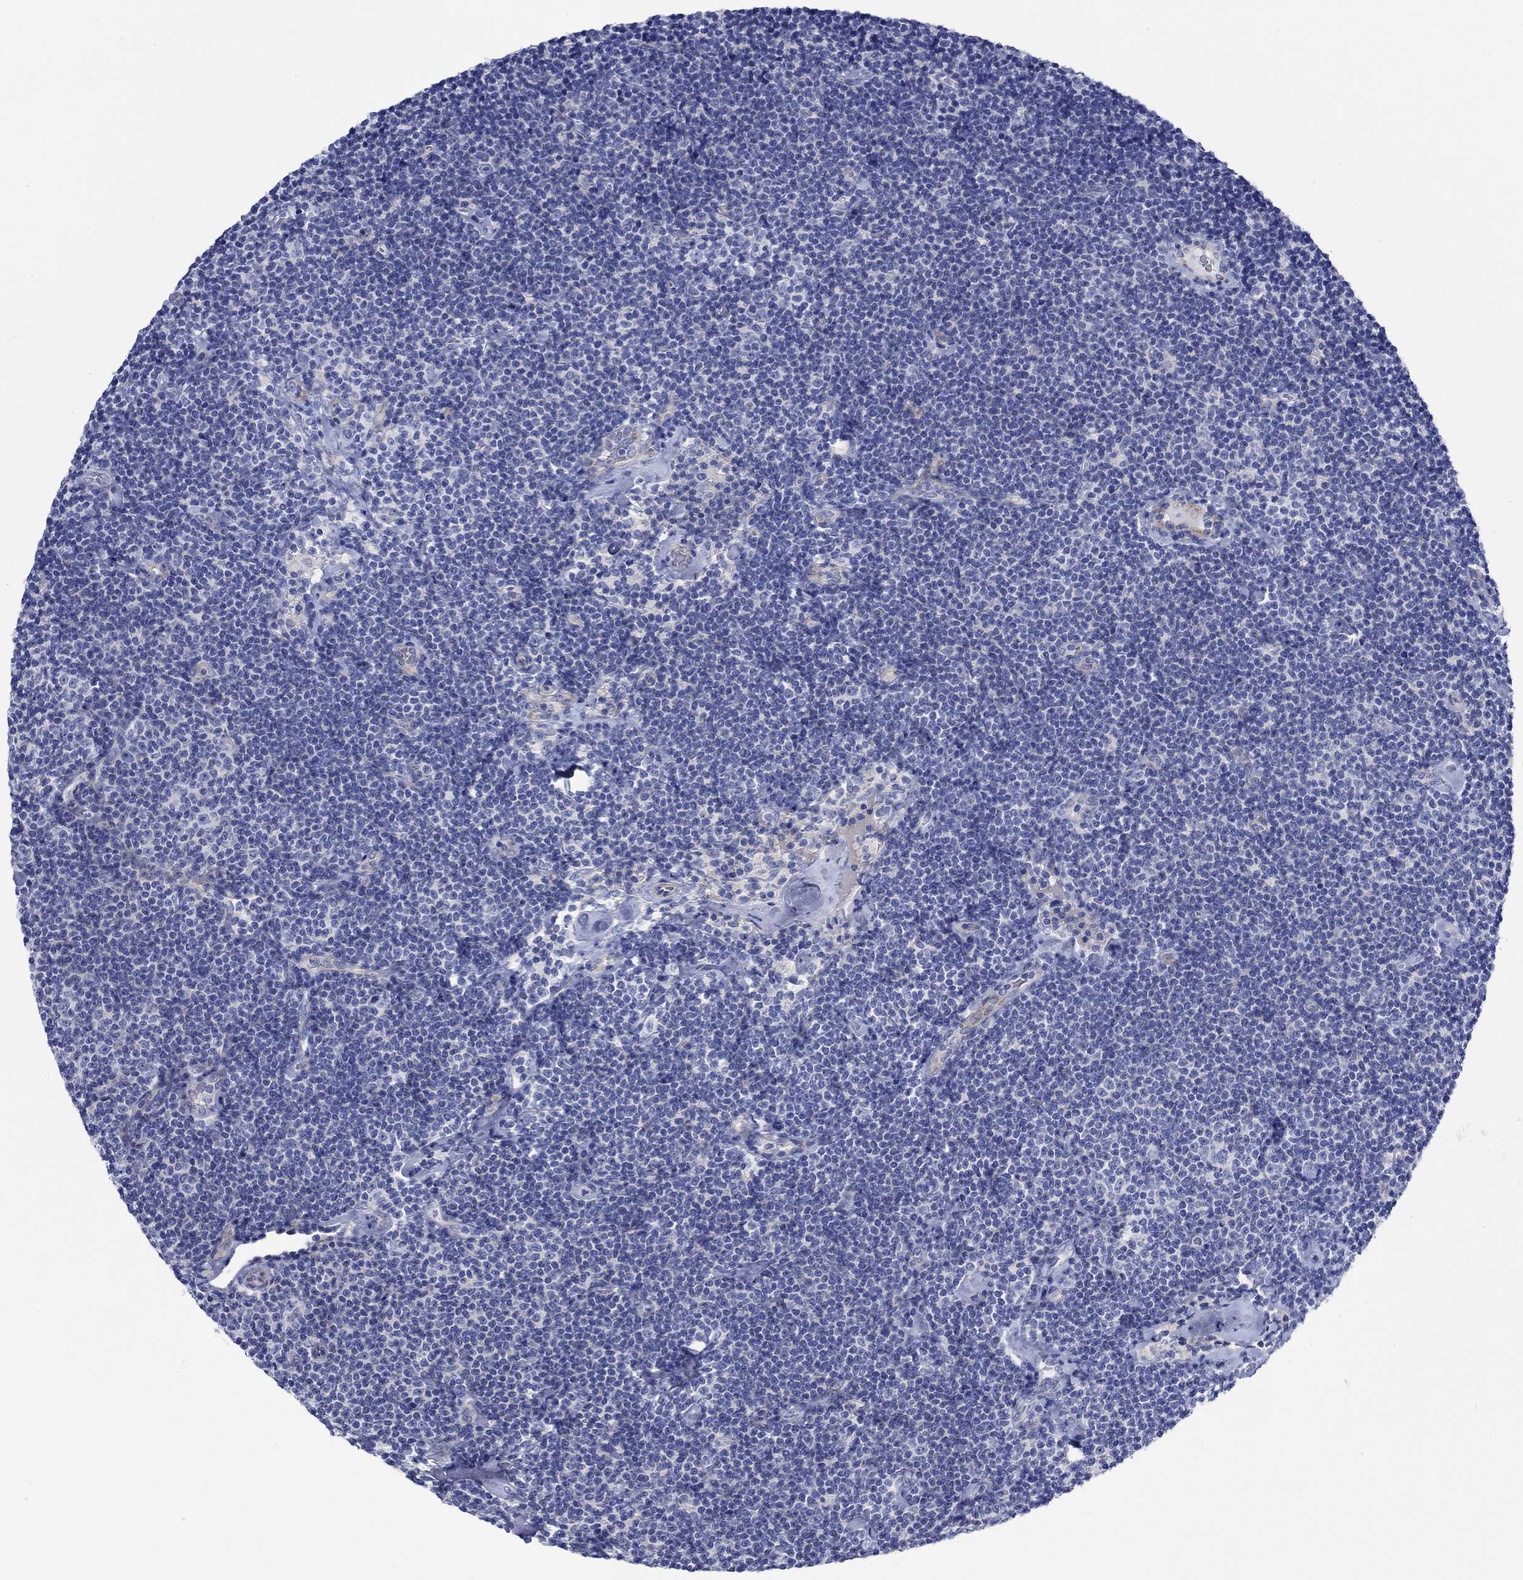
{"staining": {"intensity": "negative", "quantity": "none", "location": "none"}, "tissue": "lymphoma", "cell_type": "Tumor cells", "image_type": "cancer", "snomed": [{"axis": "morphology", "description": "Malignant lymphoma, non-Hodgkin's type, Low grade"}, {"axis": "topography", "description": "Lymph node"}], "caption": "The photomicrograph shows no significant staining in tumor cells of low-grade malignant lymphoma, non-Hodgkin's type.", "gene": "NRIP3", "patient": {"sex": "male", "age": 81}}